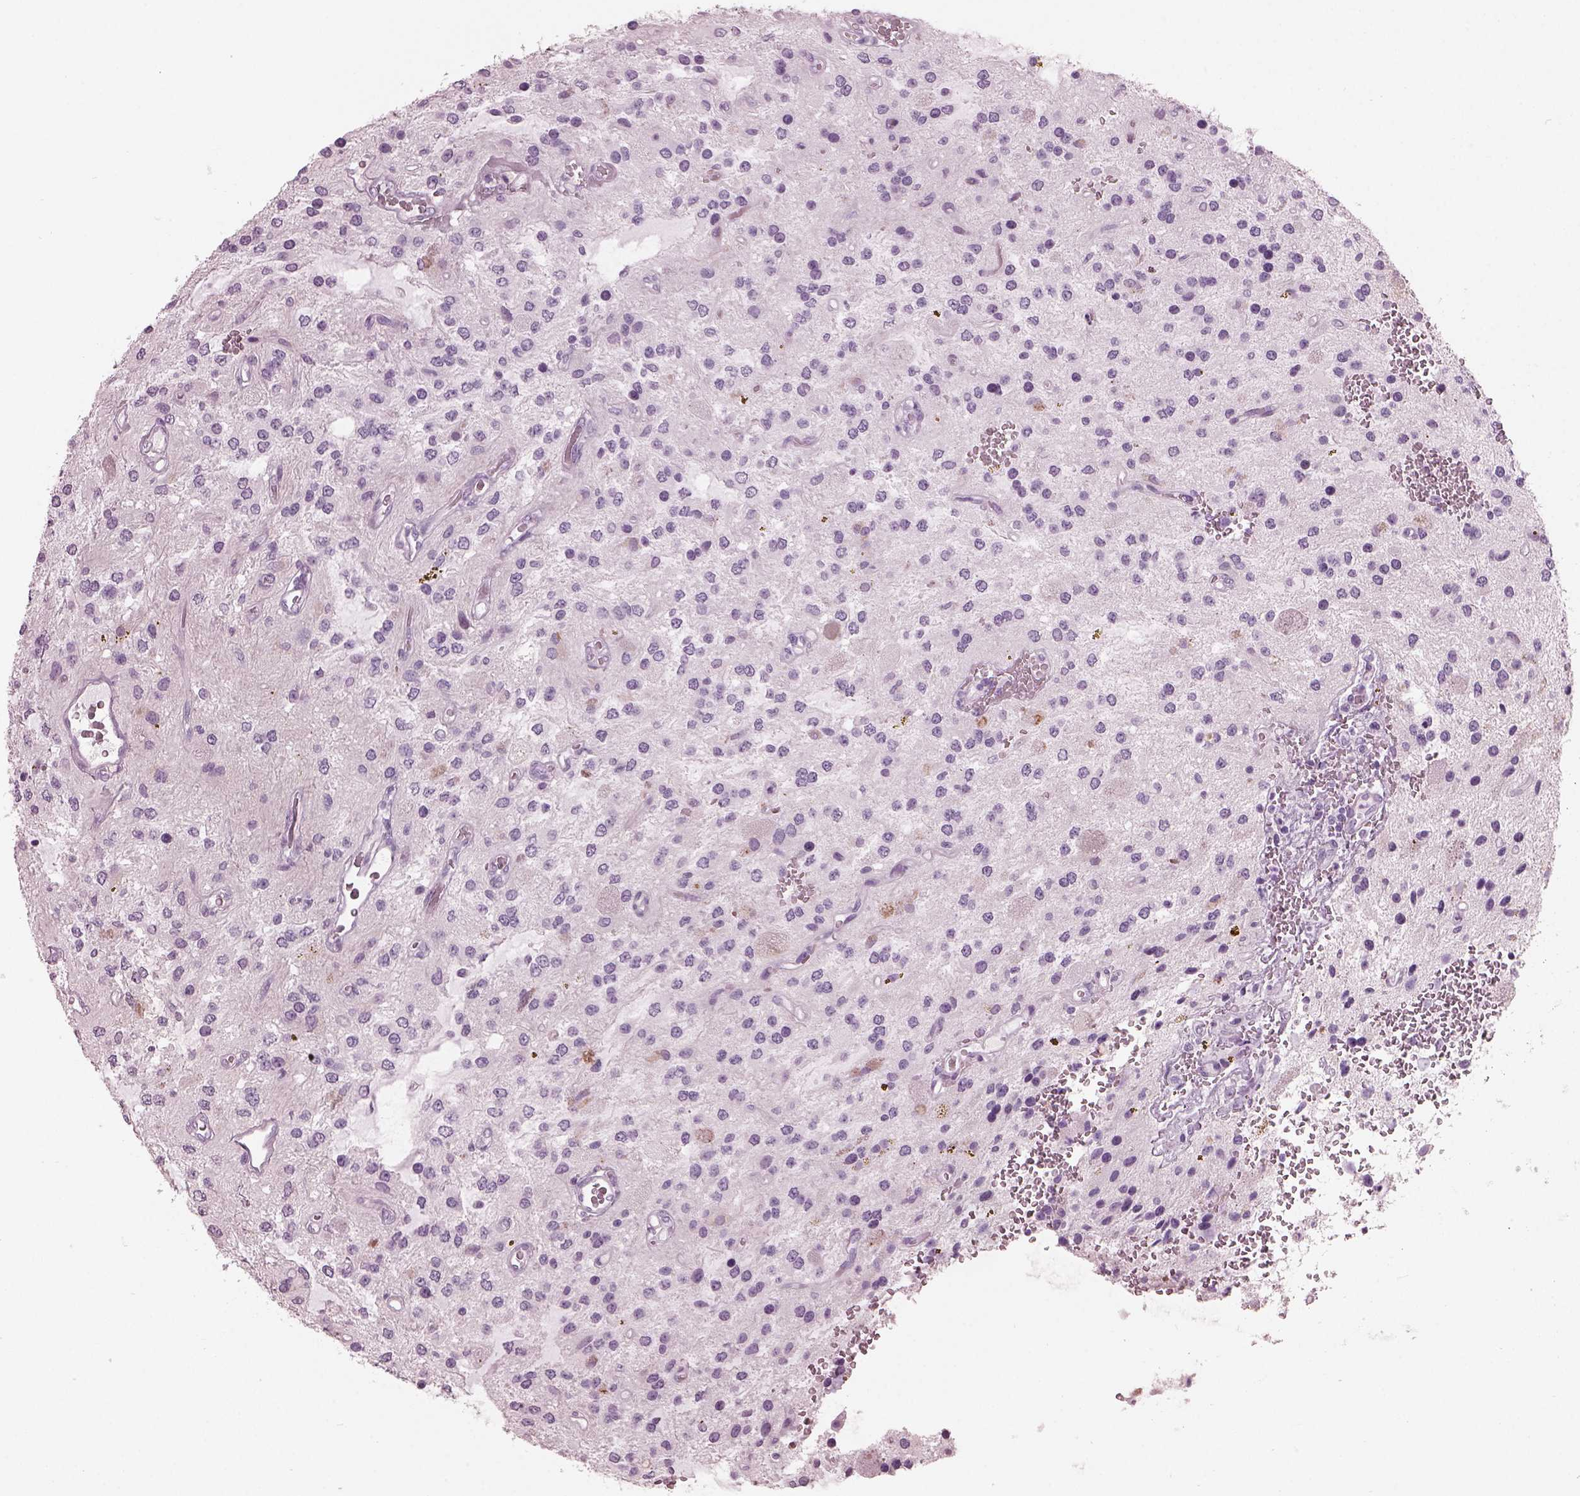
{"staining": {"intensity": "negative", "quantity": "none", "location": "none"}, "tissue": "glioma", "cell_type": "Tumor cells", "image_type": "cancer", "snomed": [{"axis": "morphology", "description": "Glioma, malignant, Low grade"}, {"axis": "topography", "description": "Cerebellum"}], "caption": "A micrograph of human malignant glioma (low-grade) is negative for staining in tumor cells.", "gene": "HYDIN", "patient": {"sex": "female", "age": 14}}